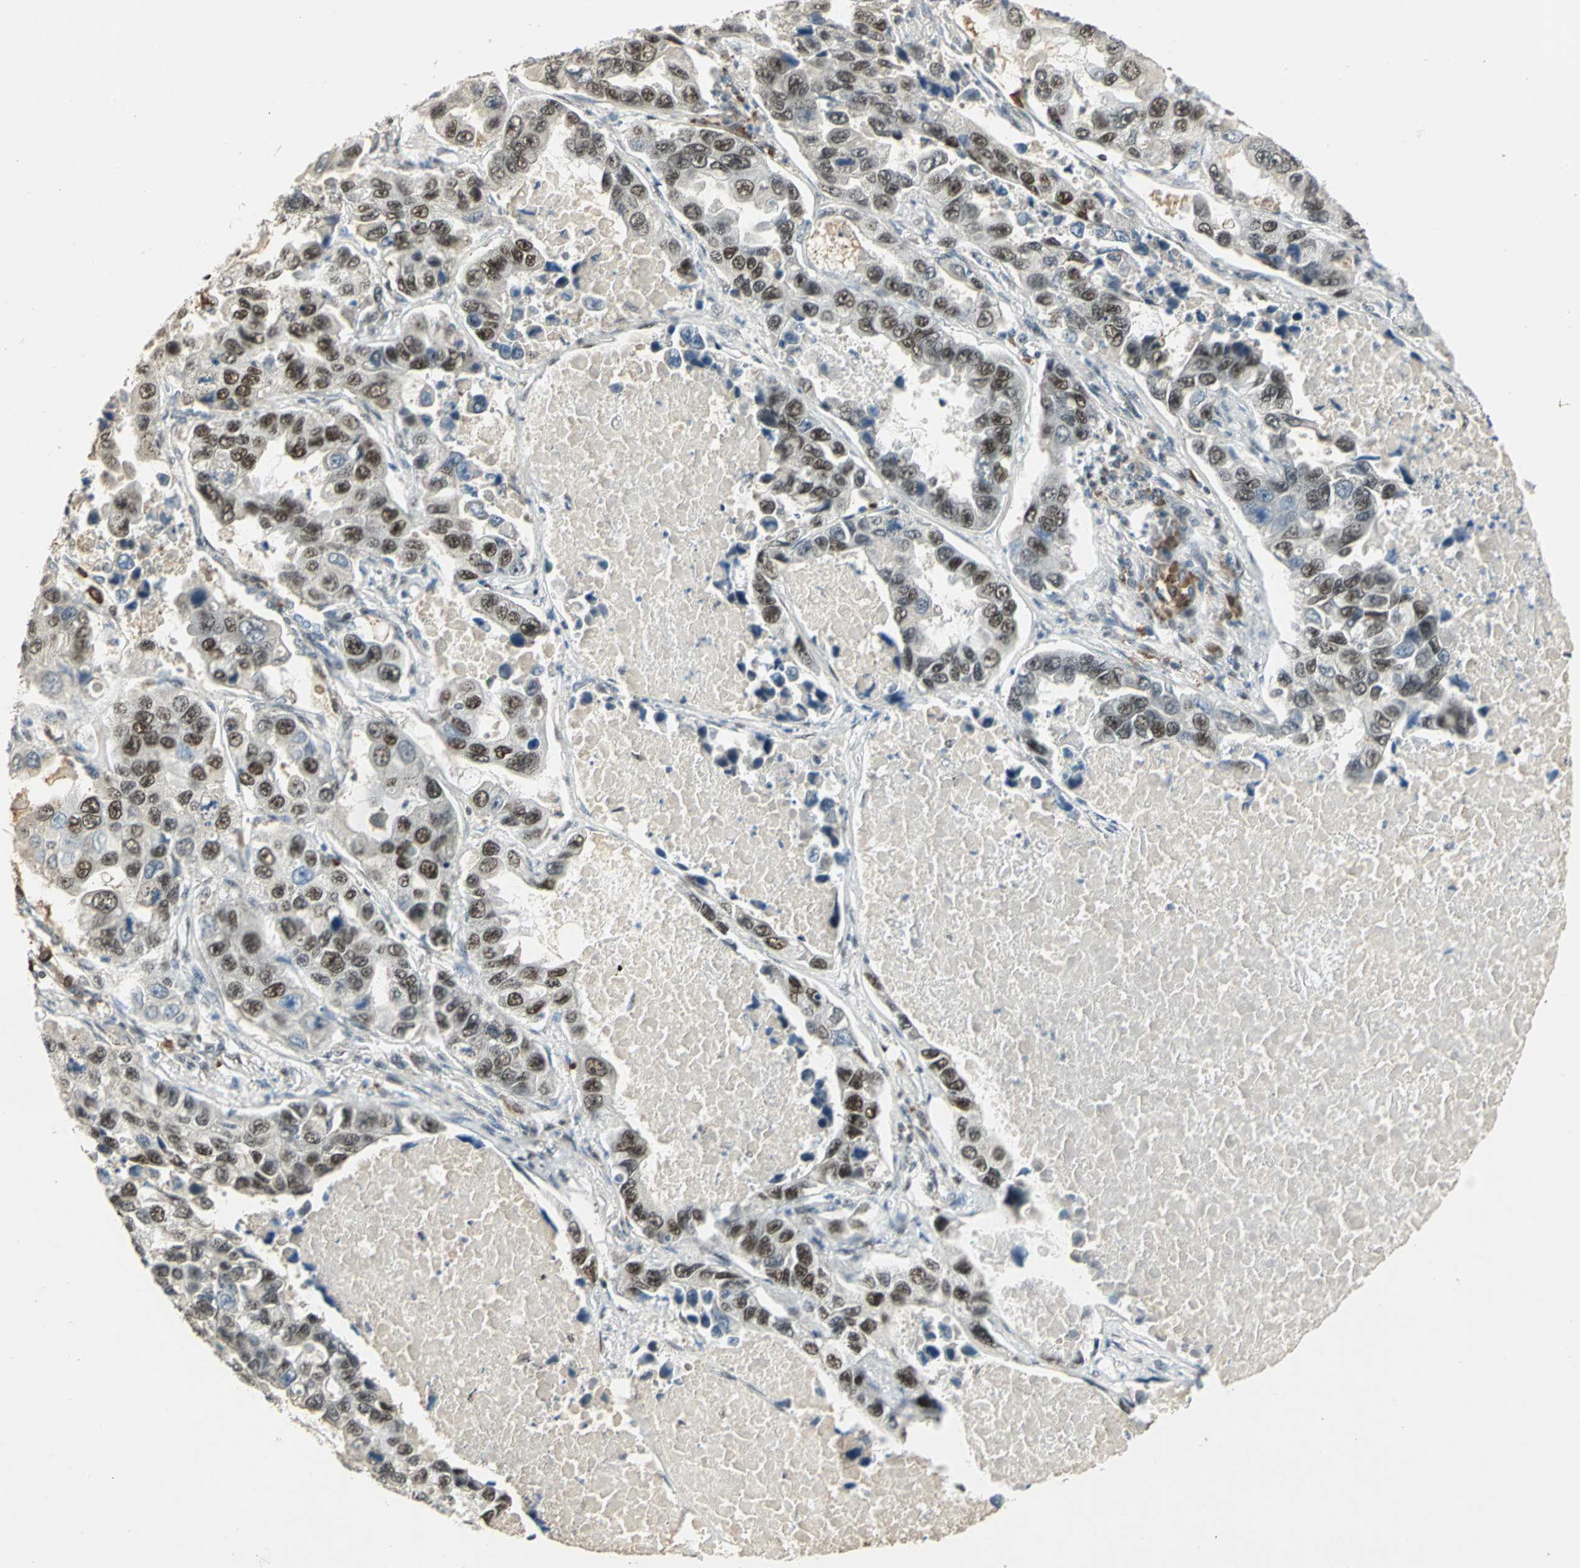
{"staining": {"intensity": "moderate", "quantity": ">75%", "location": "nuclear"}, "tissue": "lung cancer", "cell_type": "Tumor cells", "image_type": "cancer", "snomed": [{"axis": "morphology", "description": "Adenocarcinoma, NOS"}, {"axis": "topography", "description": "Lung"}], "caption": "Immunohistochemical staining of lung adenocarcinoma displays moderate nuclear protein expression in about >75% of tumor cells.", "gene": "CCNT1", "patient": {"sex": "male", "age": 64}}